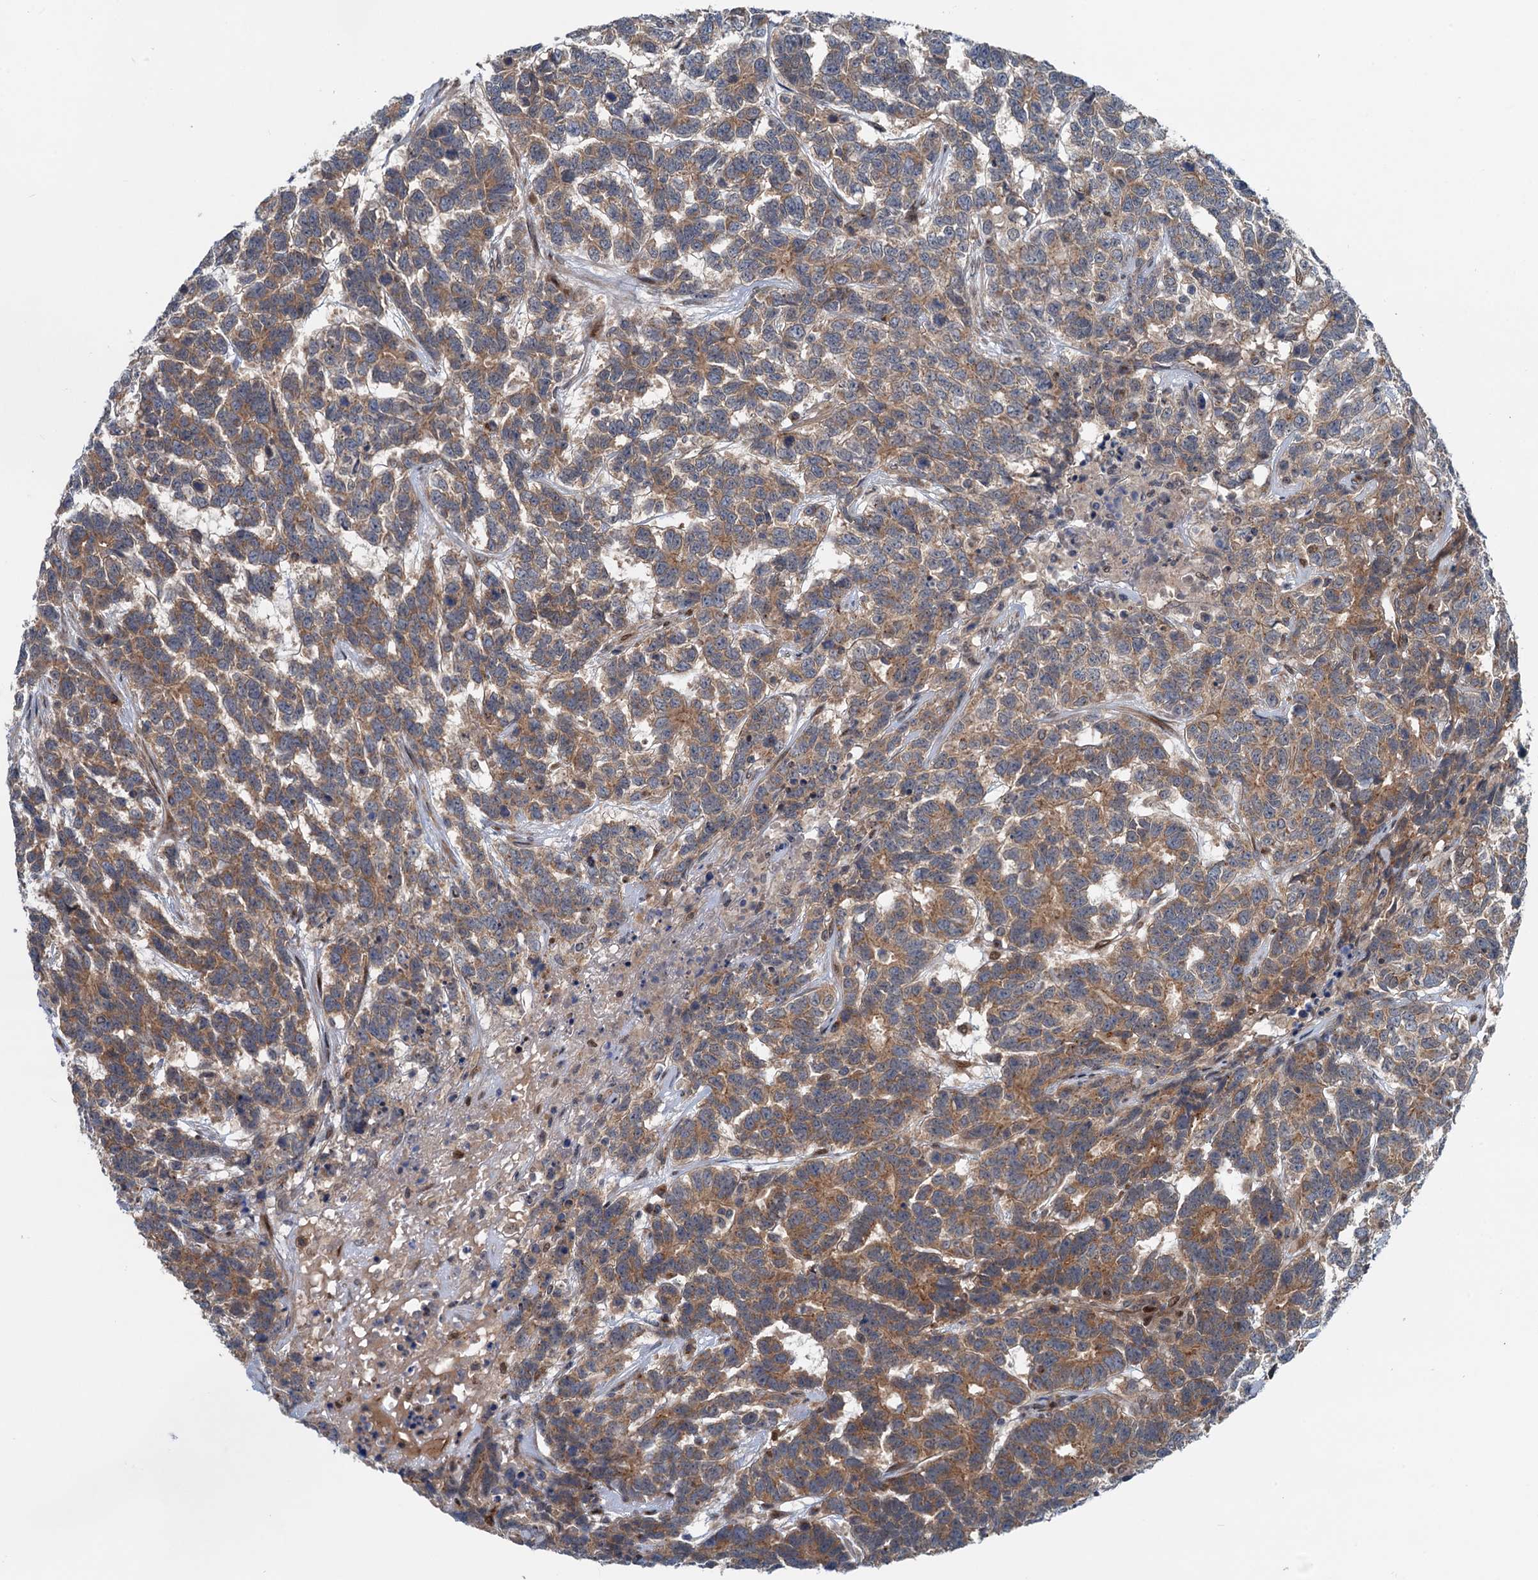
{"staining": {"intensity": "moderate", "quantity": ">75%", "location": "cytoplasmic/membranous"}, "tissue": "testis cancer", "cell_type": "Tumor cells", "image_type": "cancer", "snomed": [{"axis": "morphology", "description": "Carcinoma, Embryonal, NOS"}, {"axis": "topography", "description": "Testis"}], "caption": "IHC (DAB (3,3'-diaminobenzidine)) staining of human testis embryonal carcinoma displays moderate cytoplasmic/membranous protein positivity in approximately >75% of tumor cells. The protein of interest is stained brown, and the nuclei are stained in blue (DAB (3,3'-diaminobenzidine) IHC with brightfield microscopy, high magnification).", "gene": "DYNC2I2", "patient": {"sex": "male", "age": 26}}